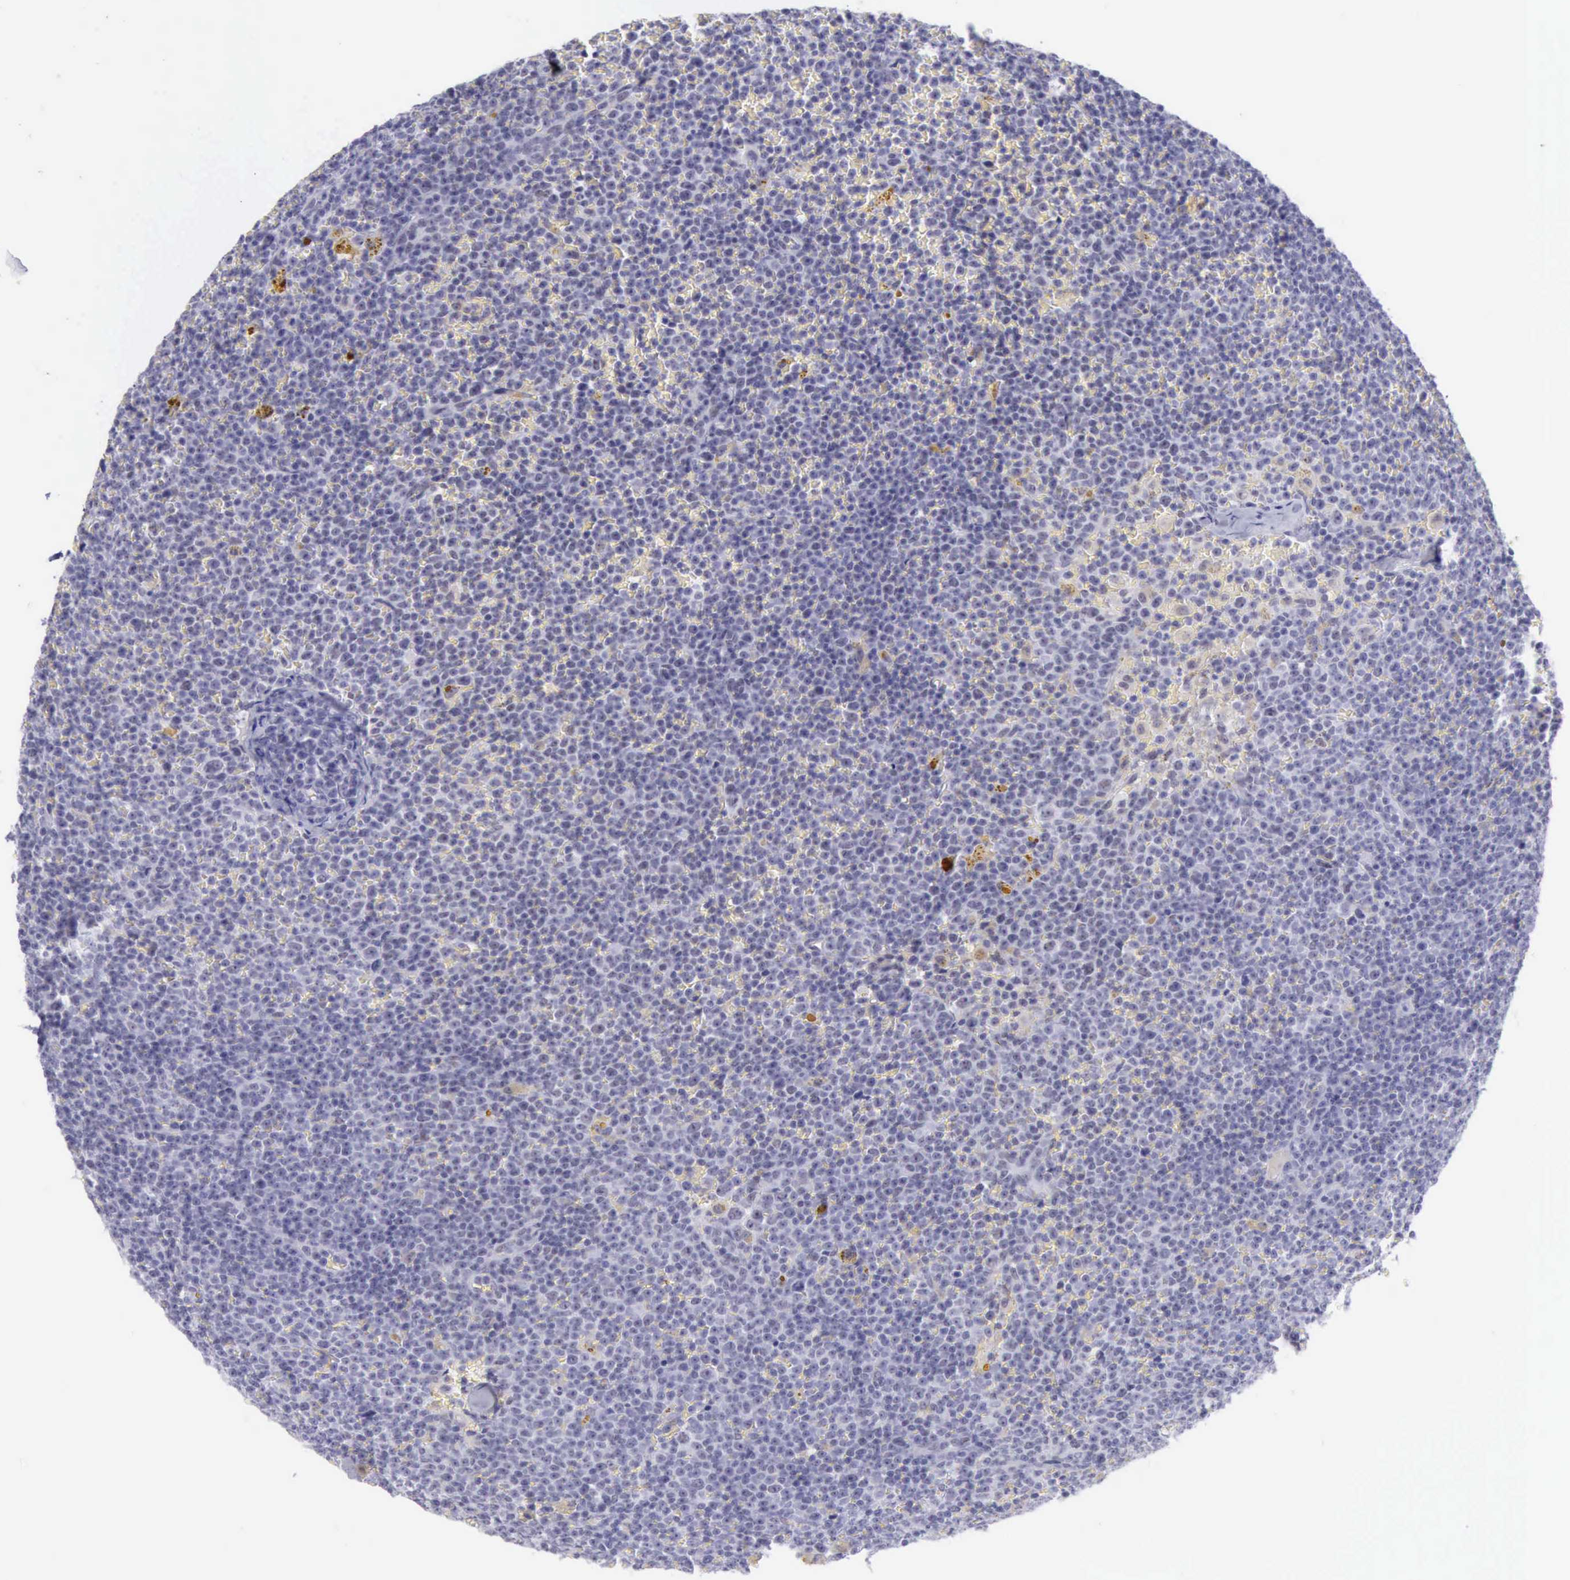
{"staining": {"intensity": "negative", "quantity": "none", "location": "none"}, "tissue": "lymphoma", "cell_type": "Tumor cells", "image_type": "cancer", "snomed": [{"axis": "morphology", "description": "Malignant lymphoma, non-Hodgkin's type, Low grade"}, {"axis": "topography", "description": "Lymph node"}], "caption": "This is an immunohistochemistry (IHC) micrograph of malignant lymphoma, non-Hodgkin's type (low-grade). There is no expression in tumor cells.", "gene": "EP300", "patient": {"sex": "male", "age": 50}}